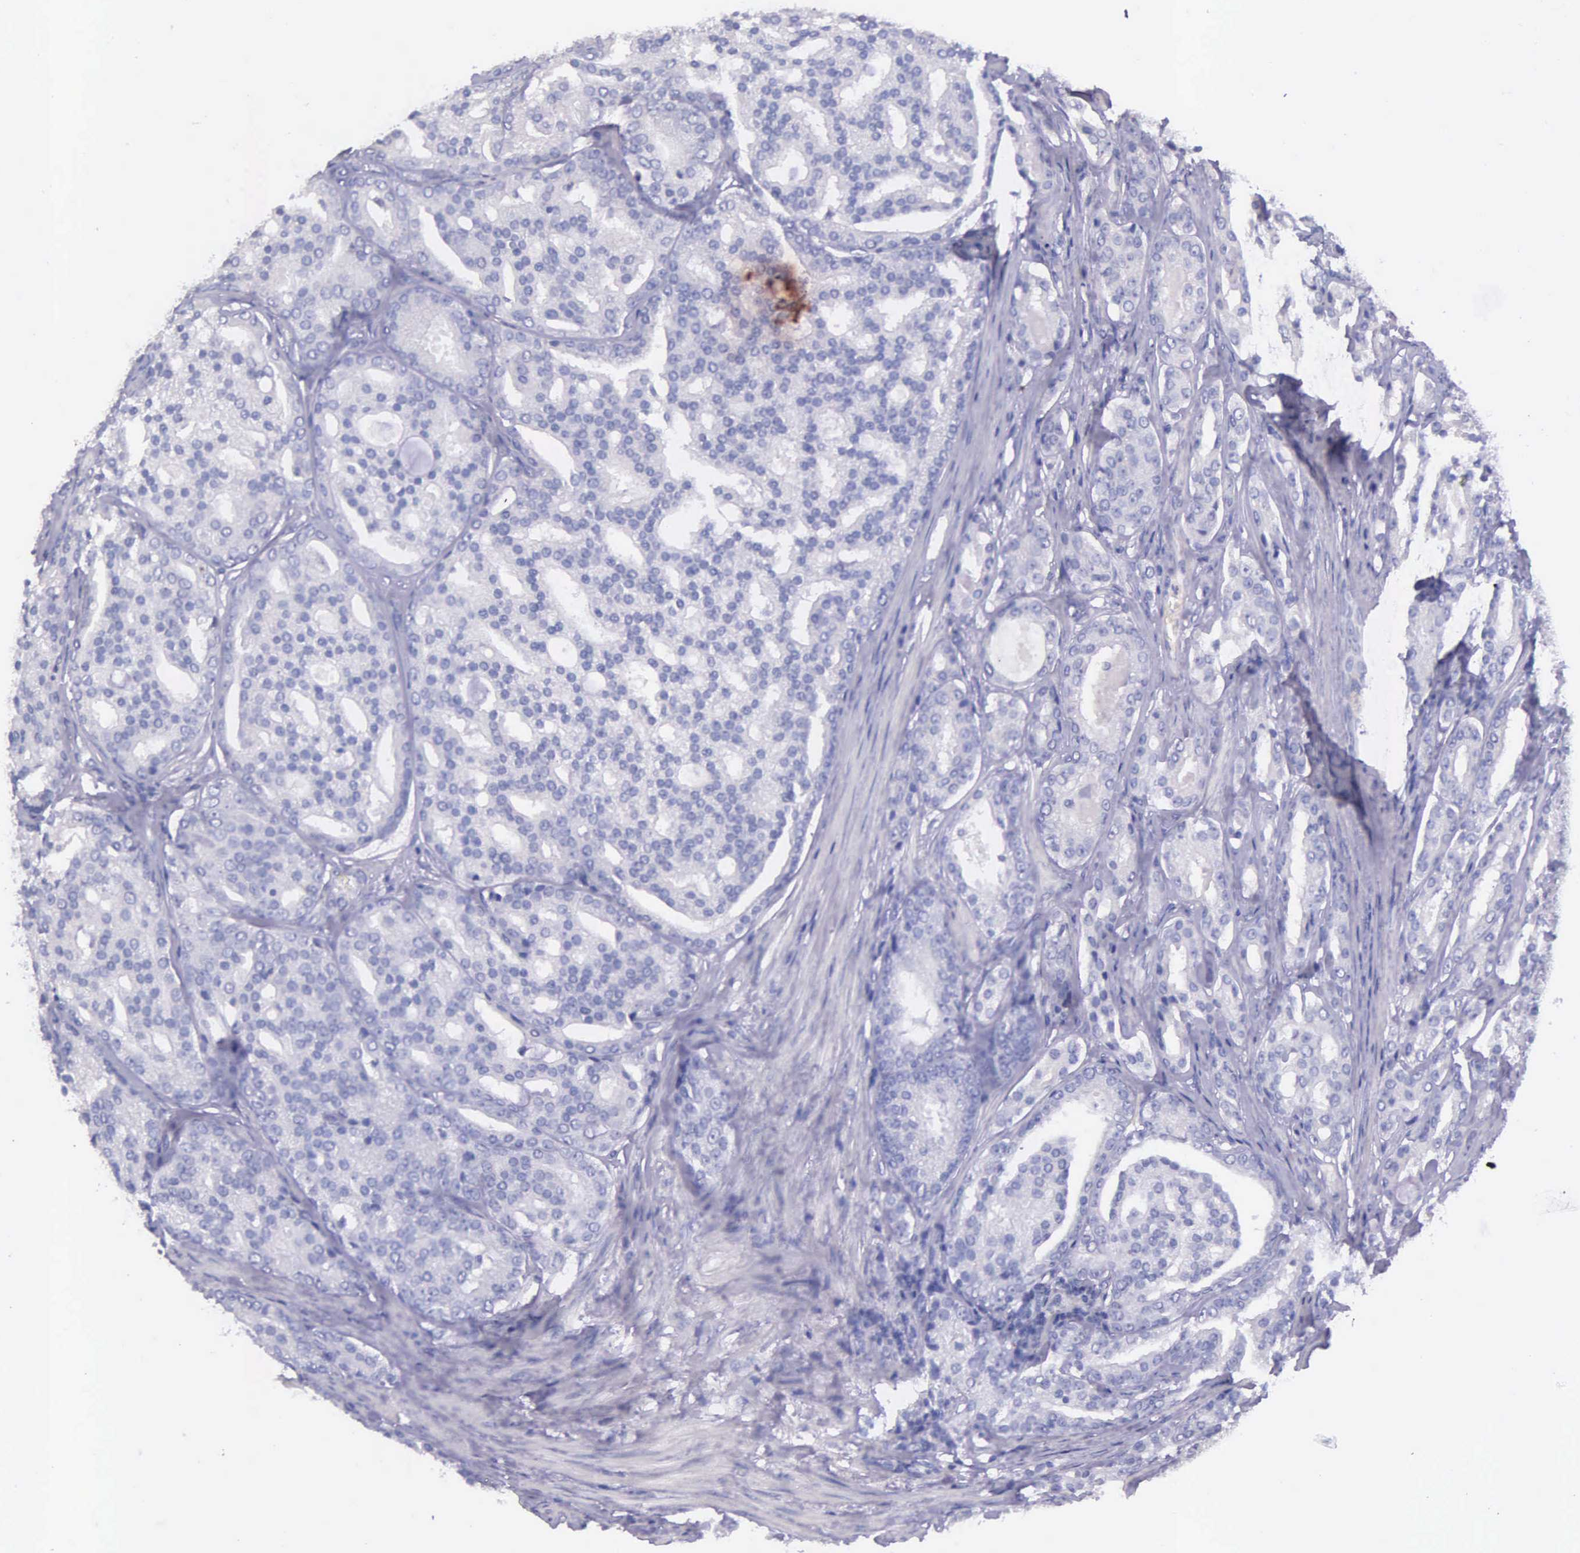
{"staining": {"intensity": "negative", "quantity": "none", "location": "none"}, "tissue": "prostate cancer", "cell_type": "Tumor cells", "image_type": "cancer", "snomed": [{"axis": "morphology", "description": "Adenocarcinoma, High grade"}, {"axis": "topography", "description": "Prostate"}], "caption": "Prostate cancer (adenocarcinoma (high-grade)) stained for a protein using IHC displays no expression tumor cells.", "gene": "THSD7A", "patient": {"sex": "male", "age": 64}}